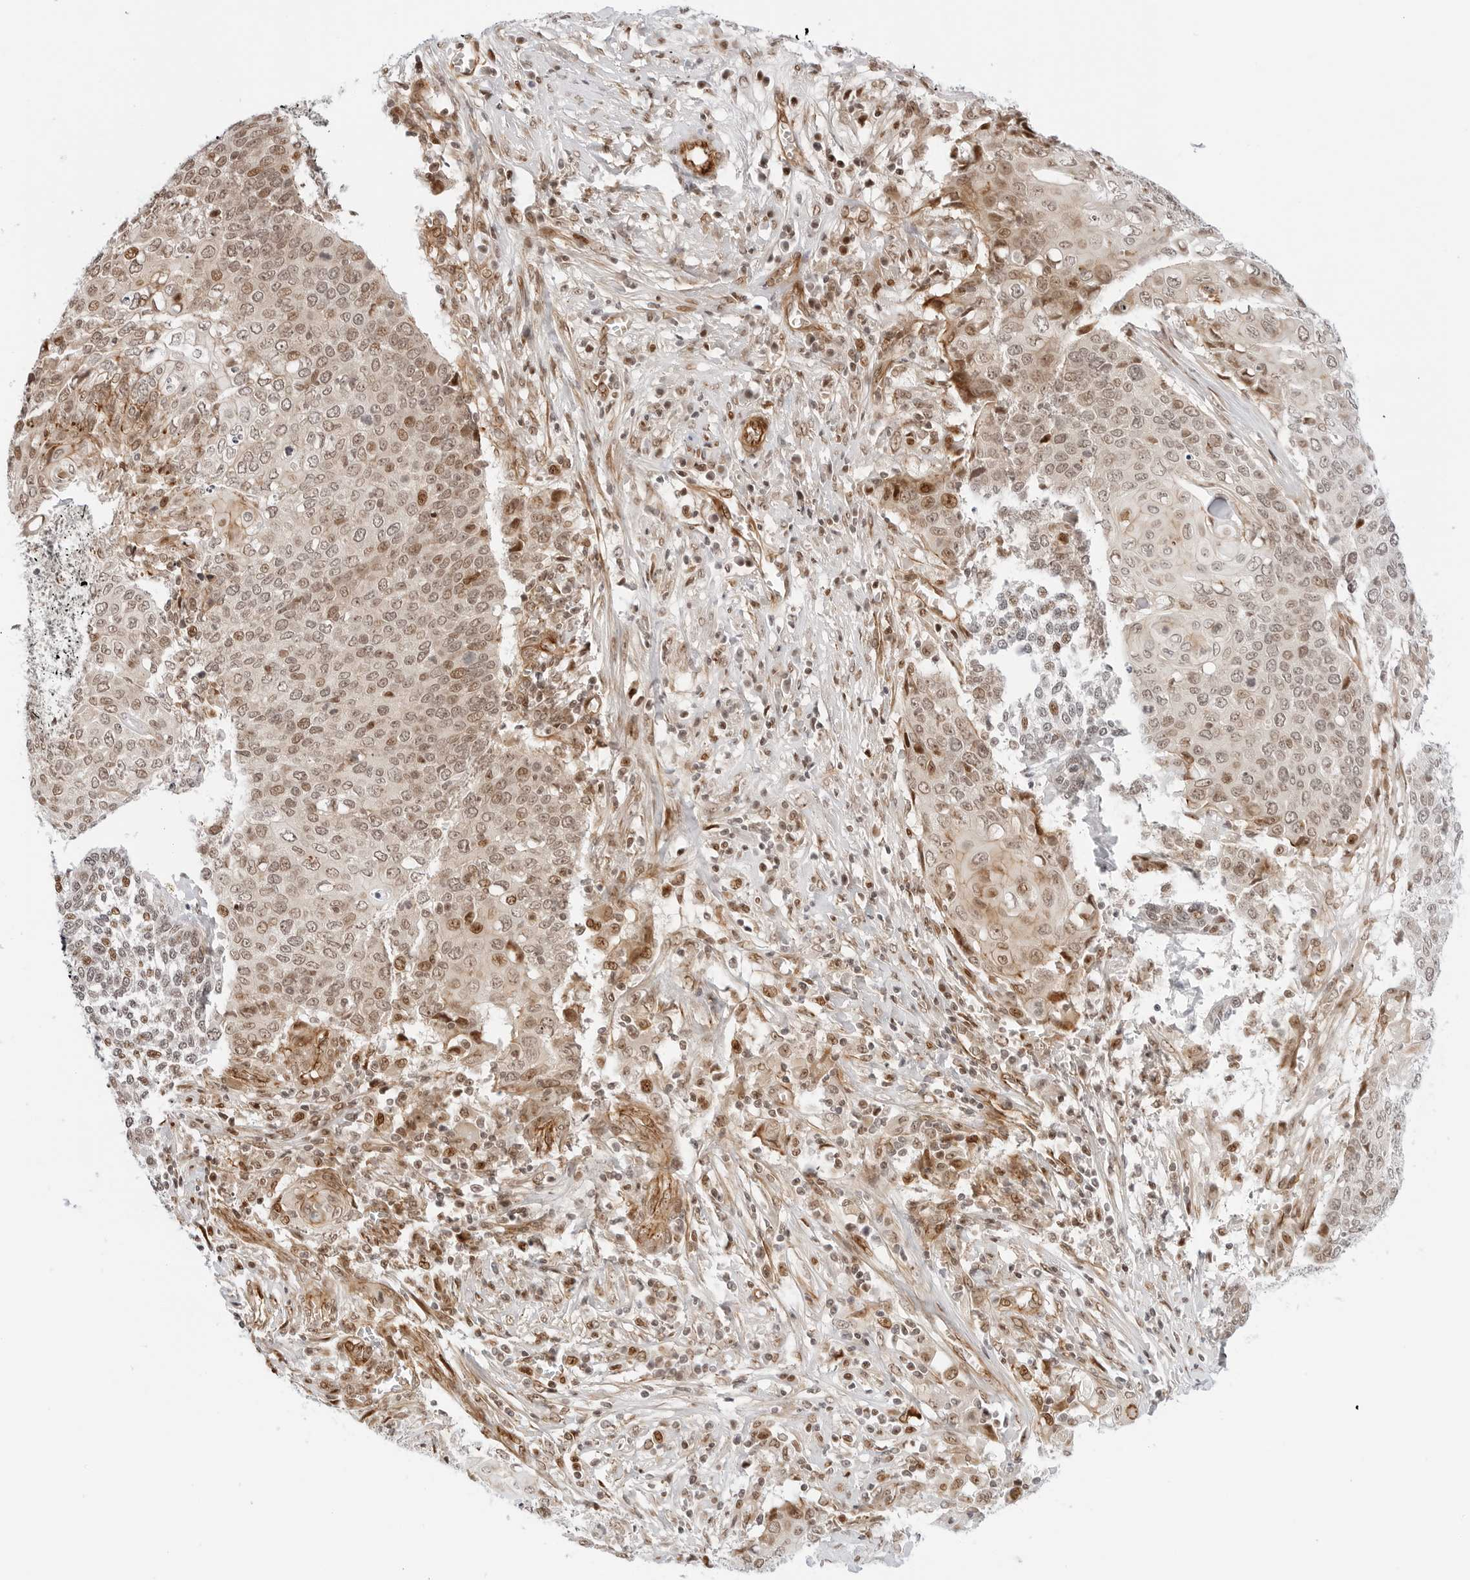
{"staining": {"intensity": "moderate", "quantity": ">75%", "location": "nuclear"}, "tissue": "cervical cancer", "cell_type": "Tumor cells", "image_type": "cancer", "snomed": [{"axis": "morphology", "description": "Squamous cell carcinoma, NOS"}, {"axis": "topography", "description": "Cervix"}], "caption": "This micrograph demonstrates immunohistochemistry staining of squamous cell carcinoma (cervical), with medium moderate nuclear expression in about >75% of tumor cells.", "gene": "ZNF613", "patient": {"sex": "female", "age": 39}}